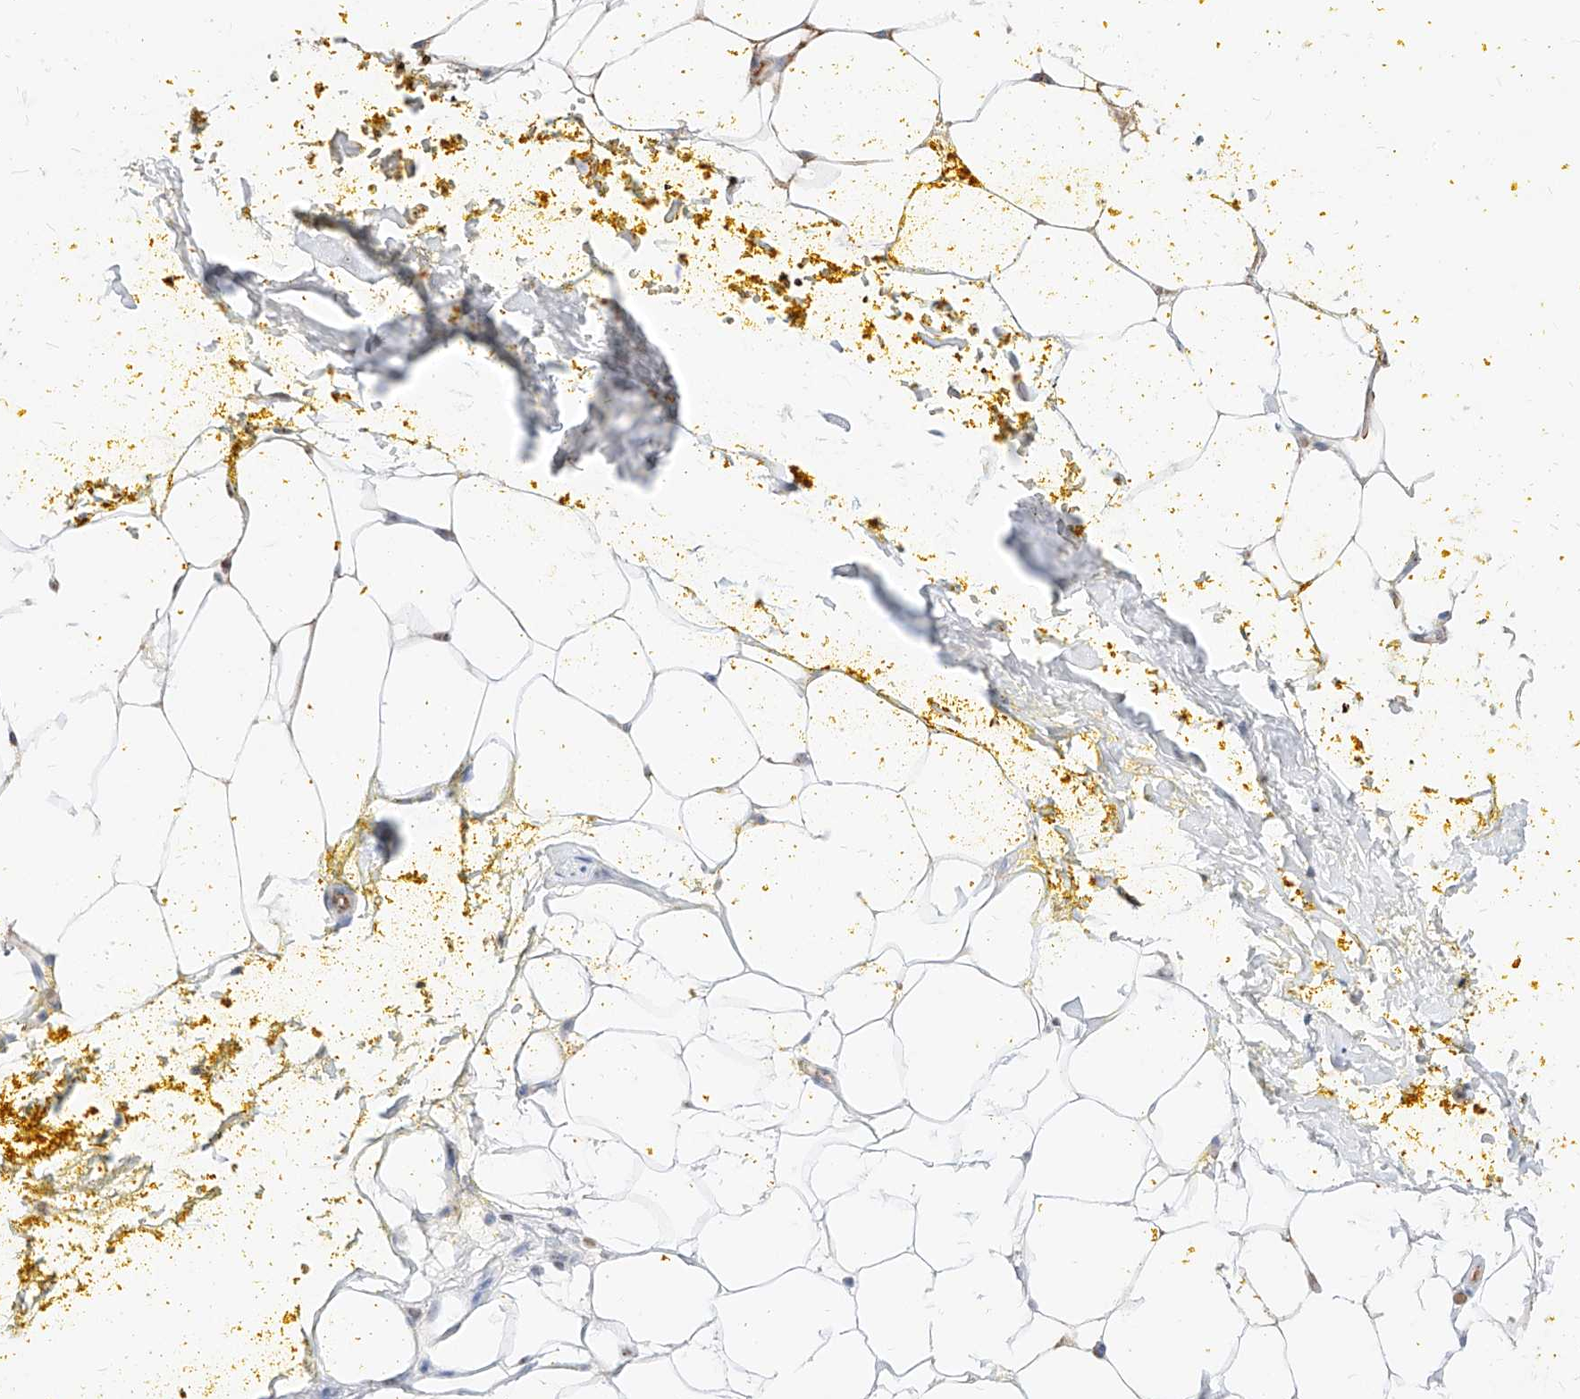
{"staining": {"intensity": "moderate", "quantity": ">75%", "location": "nuclear"}, "tissue": "adipose tissue", "cell_type": "Adipocytes", "image_type": "normal", "snomed": [{"axis": "morphology", "description": "Normal tissue, NOS"}, {"axis": "morphology", "description": "Adenocarcinoma, Low grade"}, {"axis": "topography", "description": "Prostate"}, {"axis": "topography", "description": "Peripheral nerve tissue"}], "caption": "Brown immunohistochemical staining in normal adipose tissue shows moderate nuclear expression in about >75% of adipocytes.", "gene": "ZFP42", "patient": {"sex": "male", "age": 63}}